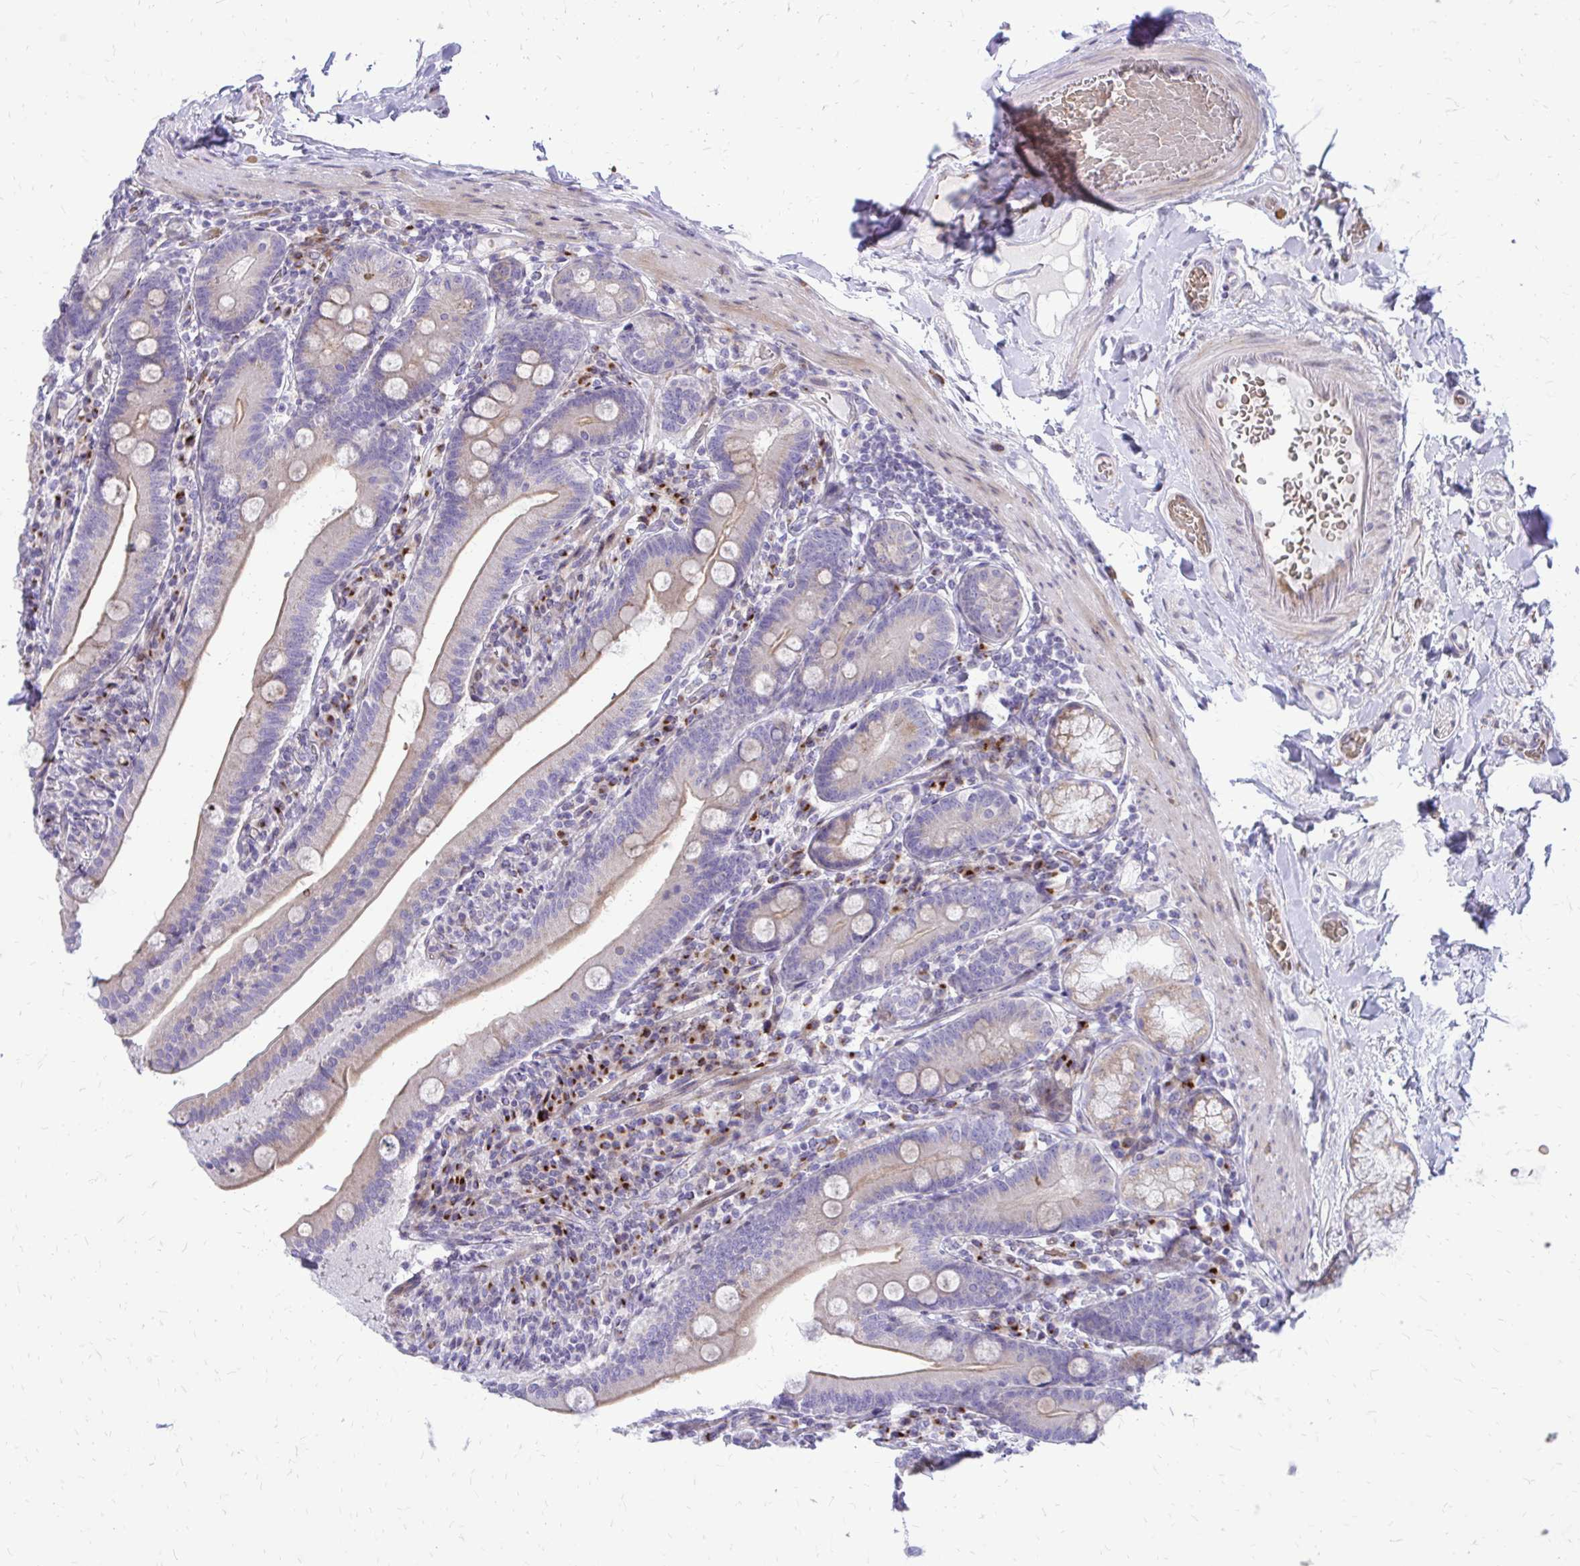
{"staining": {"intensity": "weak", "quantity": "25%-75%", "location": "cytoplasmic/membranous"}, "tissue": "duodenum", "cell_type": "Glandular cells", "image_type": "normal", "snomed": [{"axis": "morphology", "description": "Normal tissue, NOS"}, {"axis": "topography", "description": "Duodenum"}], "caption": "Weak cytoplasmic/membranous protein staining is present in approximately 25%-75% of glandular cells in duodenum. (Stains: DAB (3,3'-diaminobenzidine) in brown, nuclei in blue, Microscopy: brightfield microscopy at high magnification).", "gene": "FUNDC2", "patient": {"sex": "female", "age": 67}}